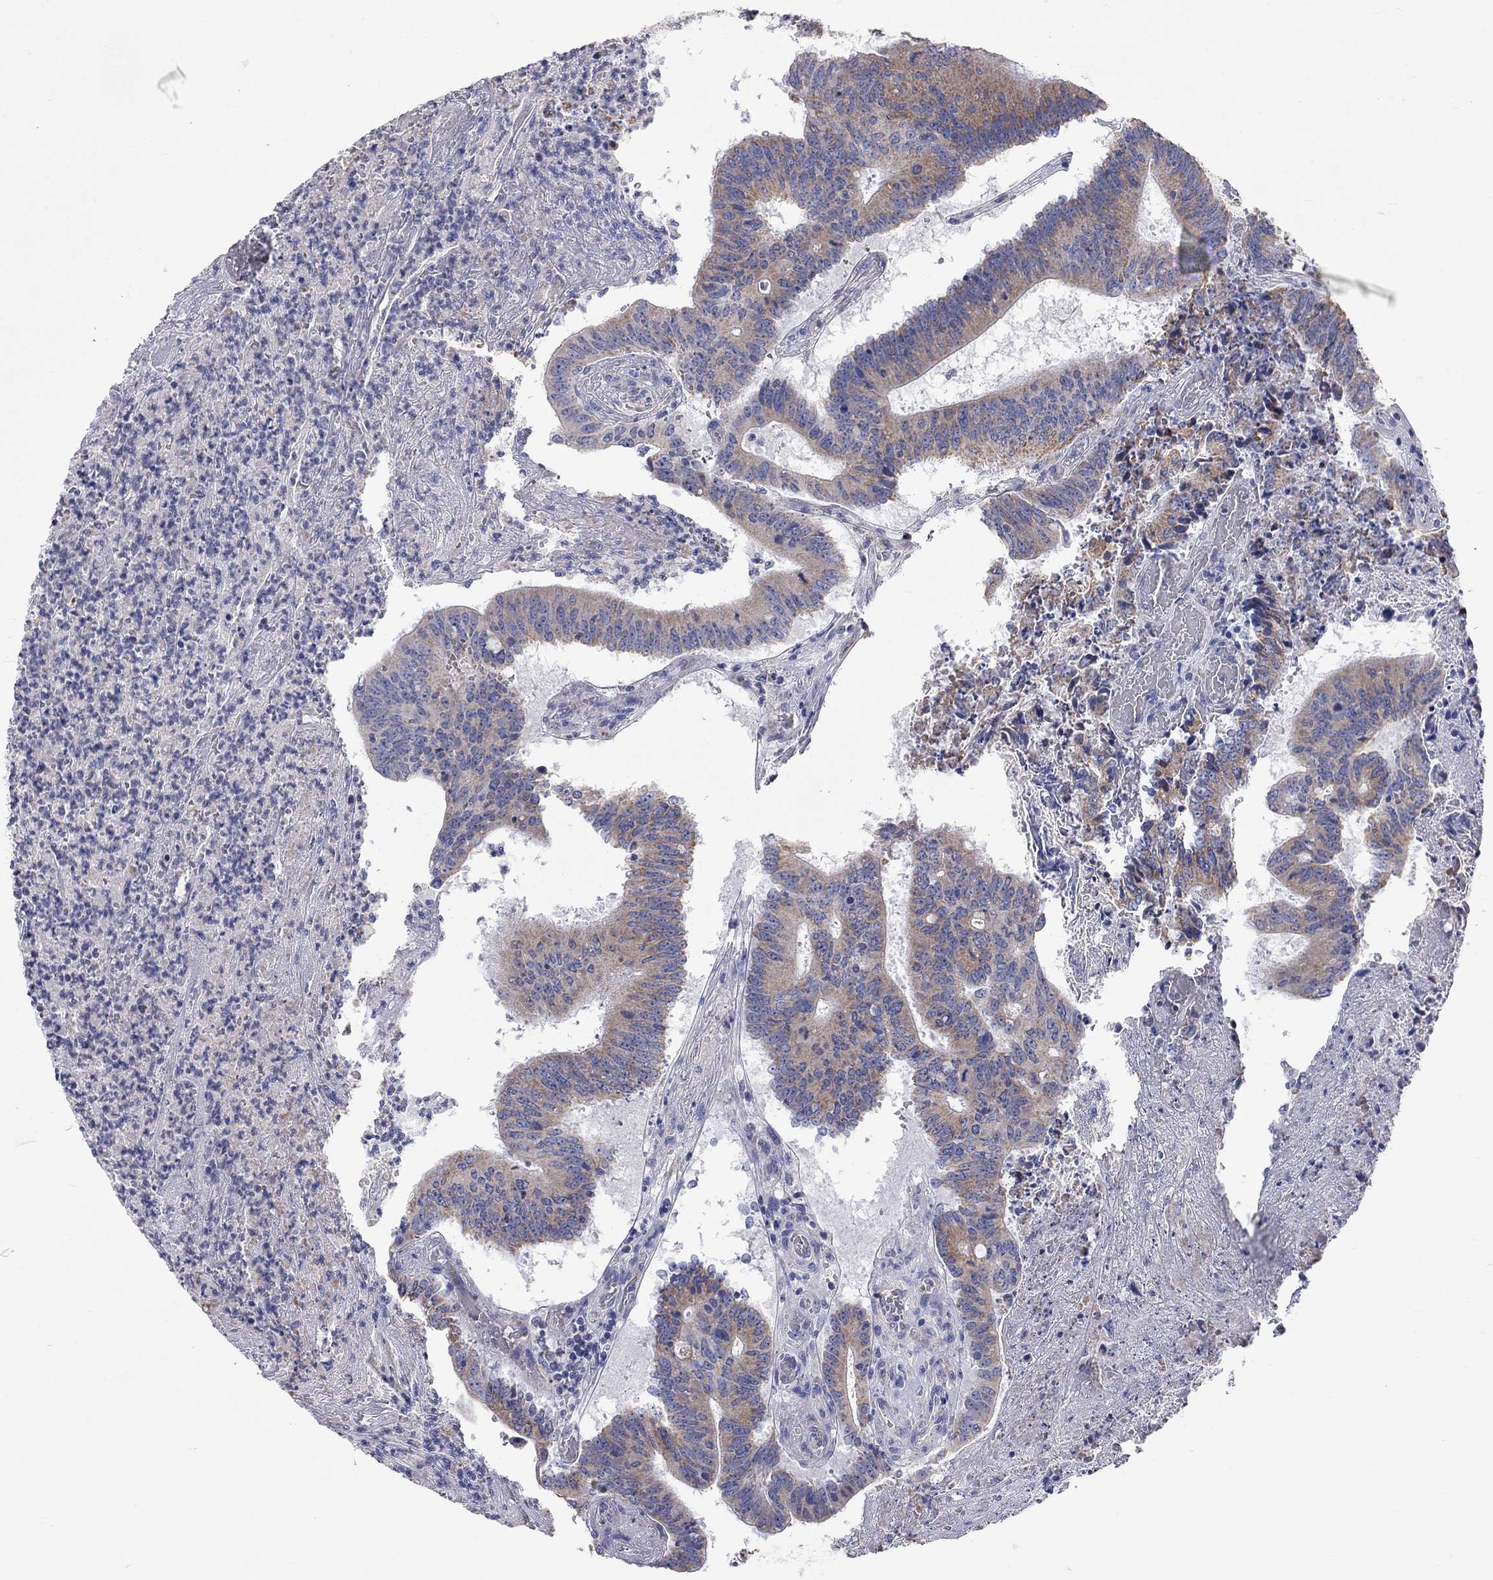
{"staining": {"intensity": "weak", "quantity": "25%-75%", "location": "cytoplasmic/membranous"}, "tissue": "colorectal cancer", "cell_type": "Tumor cells", "image_type": "cancer", "snomed": [{"axis": "morphology", "description": "Adenocarcinoma, NOS"}, {"axis": "topography", "description": "Colon"}], "caption": "Tumor cells reveal low levels of weak cytoplasmic/membranous staining in about 25%-75% of cells in human colorectal cancer. (Stains: DAB in brown, nuclei in blue, Microscopy: brightfield microscopy at high magnification).", "gene": "RCAN1", "patient": {"sex": "female", "age": 70}}